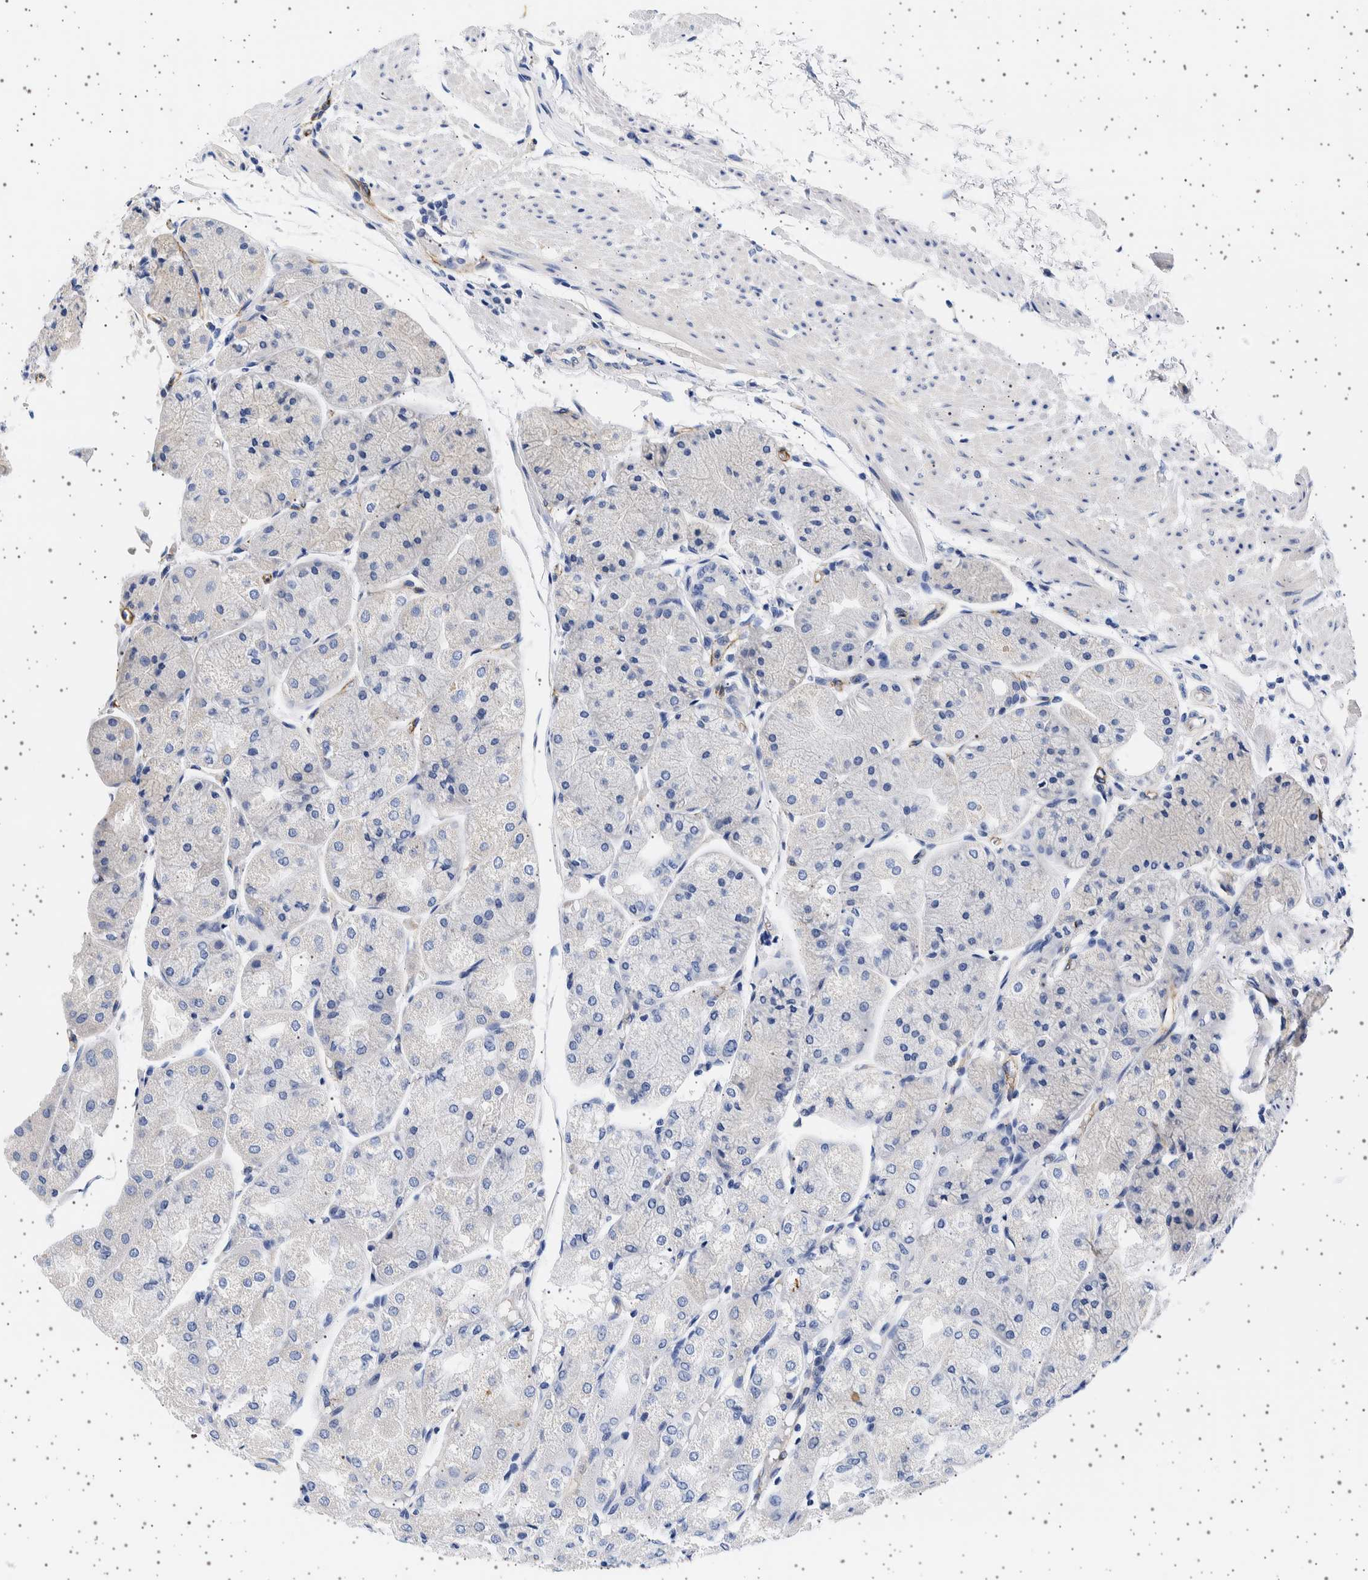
{"staining": {"intensity": "negative", "quantity": "none", "location": "none"}, "tissue": "stomach", "cell_type": "Glandular cells", "image_type": "normal", "snomed": [{"axis": "morphology", "description": "Normal tissue, NOS"}, {"axis": "topography", "description": "Stomach, upper"}], "caption": "Immunohistochemistry of benign stomach exhibits no expression in glandular cells. Nuclei are stained in blue.", "gene": "SEPTIN4", "patient": {"sex": "male", "age": 72}}